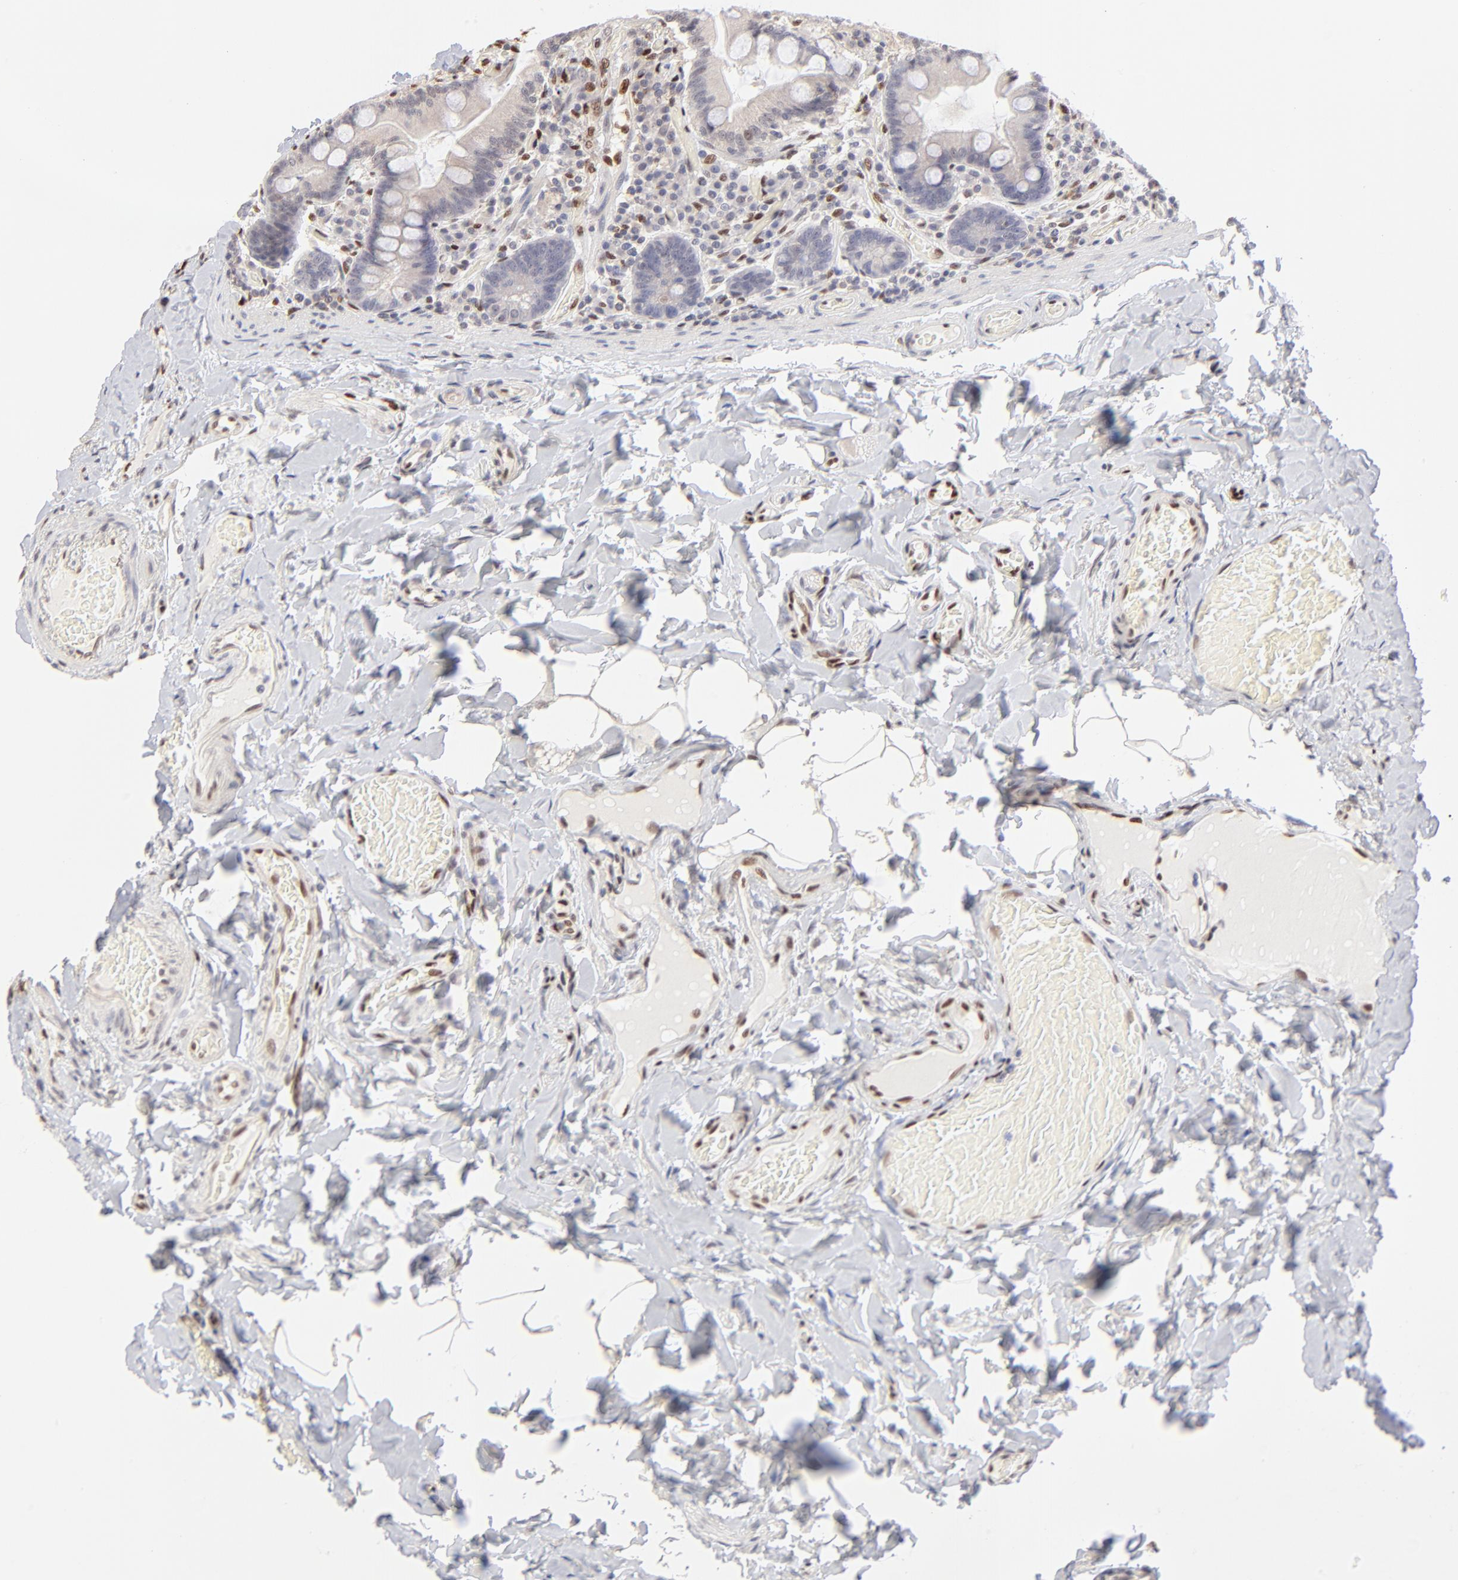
{"staining": {"intensity": "moderate", "quantity": "<25%", "location": "cytoplasmic/membranous,nuclear"}, "tissue": "duodenum", "cell_type": "Glandular cells", "image_type": "normal", "snomed": [{"axis": "morphology", "description": "Normal tissue, NOS"}, {"axis": "topography", "description": "Duodenum"}], "caption": "The photomicrograph reveals a brown stain indicating the presence of a protein in the cytoplasmic/membranous,nuclear of glandular cells in duodenum. The protein of interest is stained brown, and the nuclei are stained in blue (DAB IHC with brightfield microscopy, high magnification).", "gene": "STAT3", "patient": {"sex": "male", "age": 66}}